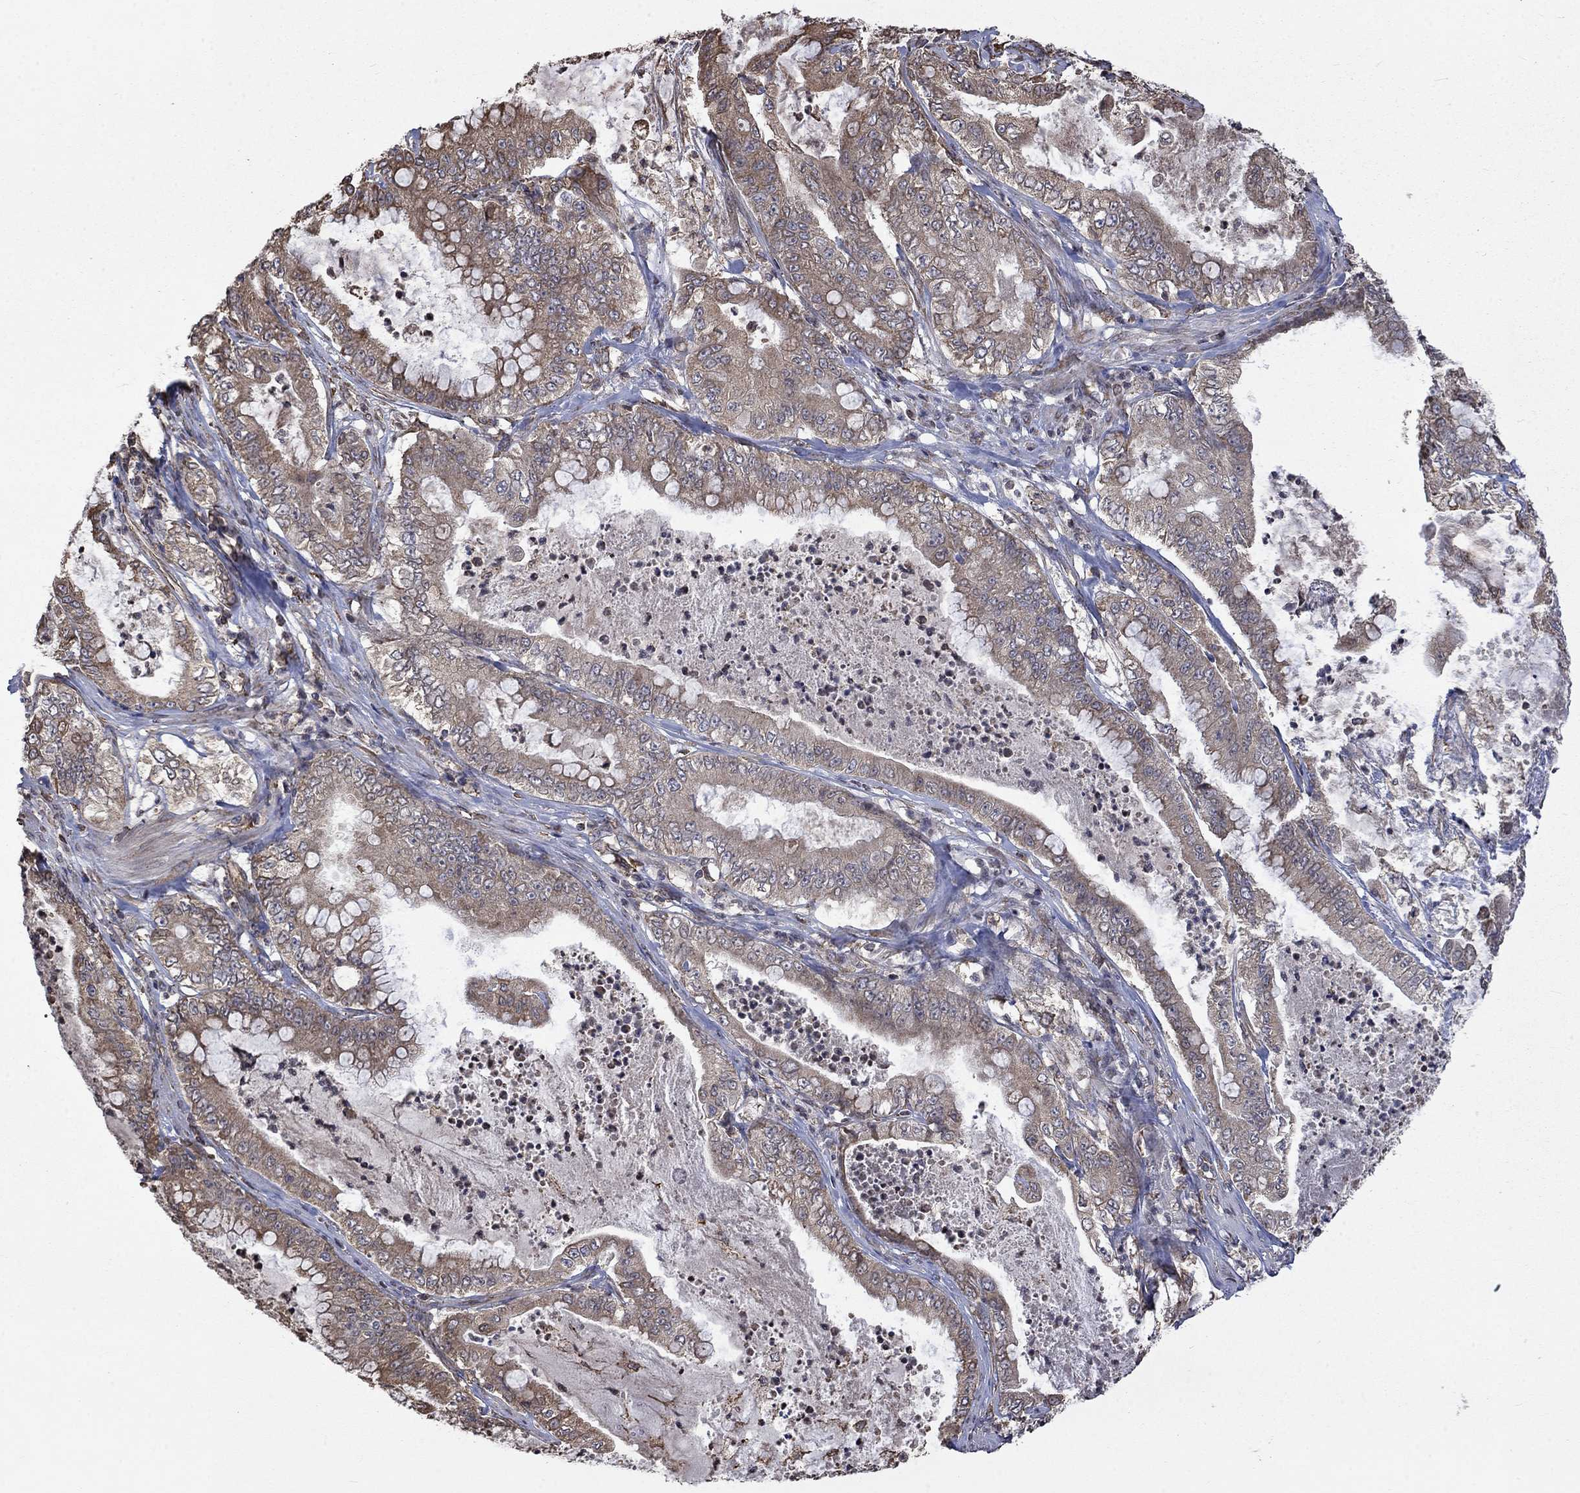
{"staining": {"intensity": "moderate", "quantity": "25%-75%", "location": "cytoplasmic/membranous"}, "tissue": "pancreatic cancer", "cell_type": "Tumor cells", "image_type": "cancer", "snomed": [{"axis": "morphology", "description": "Adenocarcinoma, NOS"}, {"axis": "topography", "description": "Pancreas"}], "caption": "This histopathology image demonstrates immunohistochemistry (IHC) staining of human adenocarcinoma (pancreatic), with medium moderate cytoplasmic/membranous expression in about 25%-75% of tumor cells.", "gene": "ESRRA", "patient": {"sex": "male", "age": 71}}